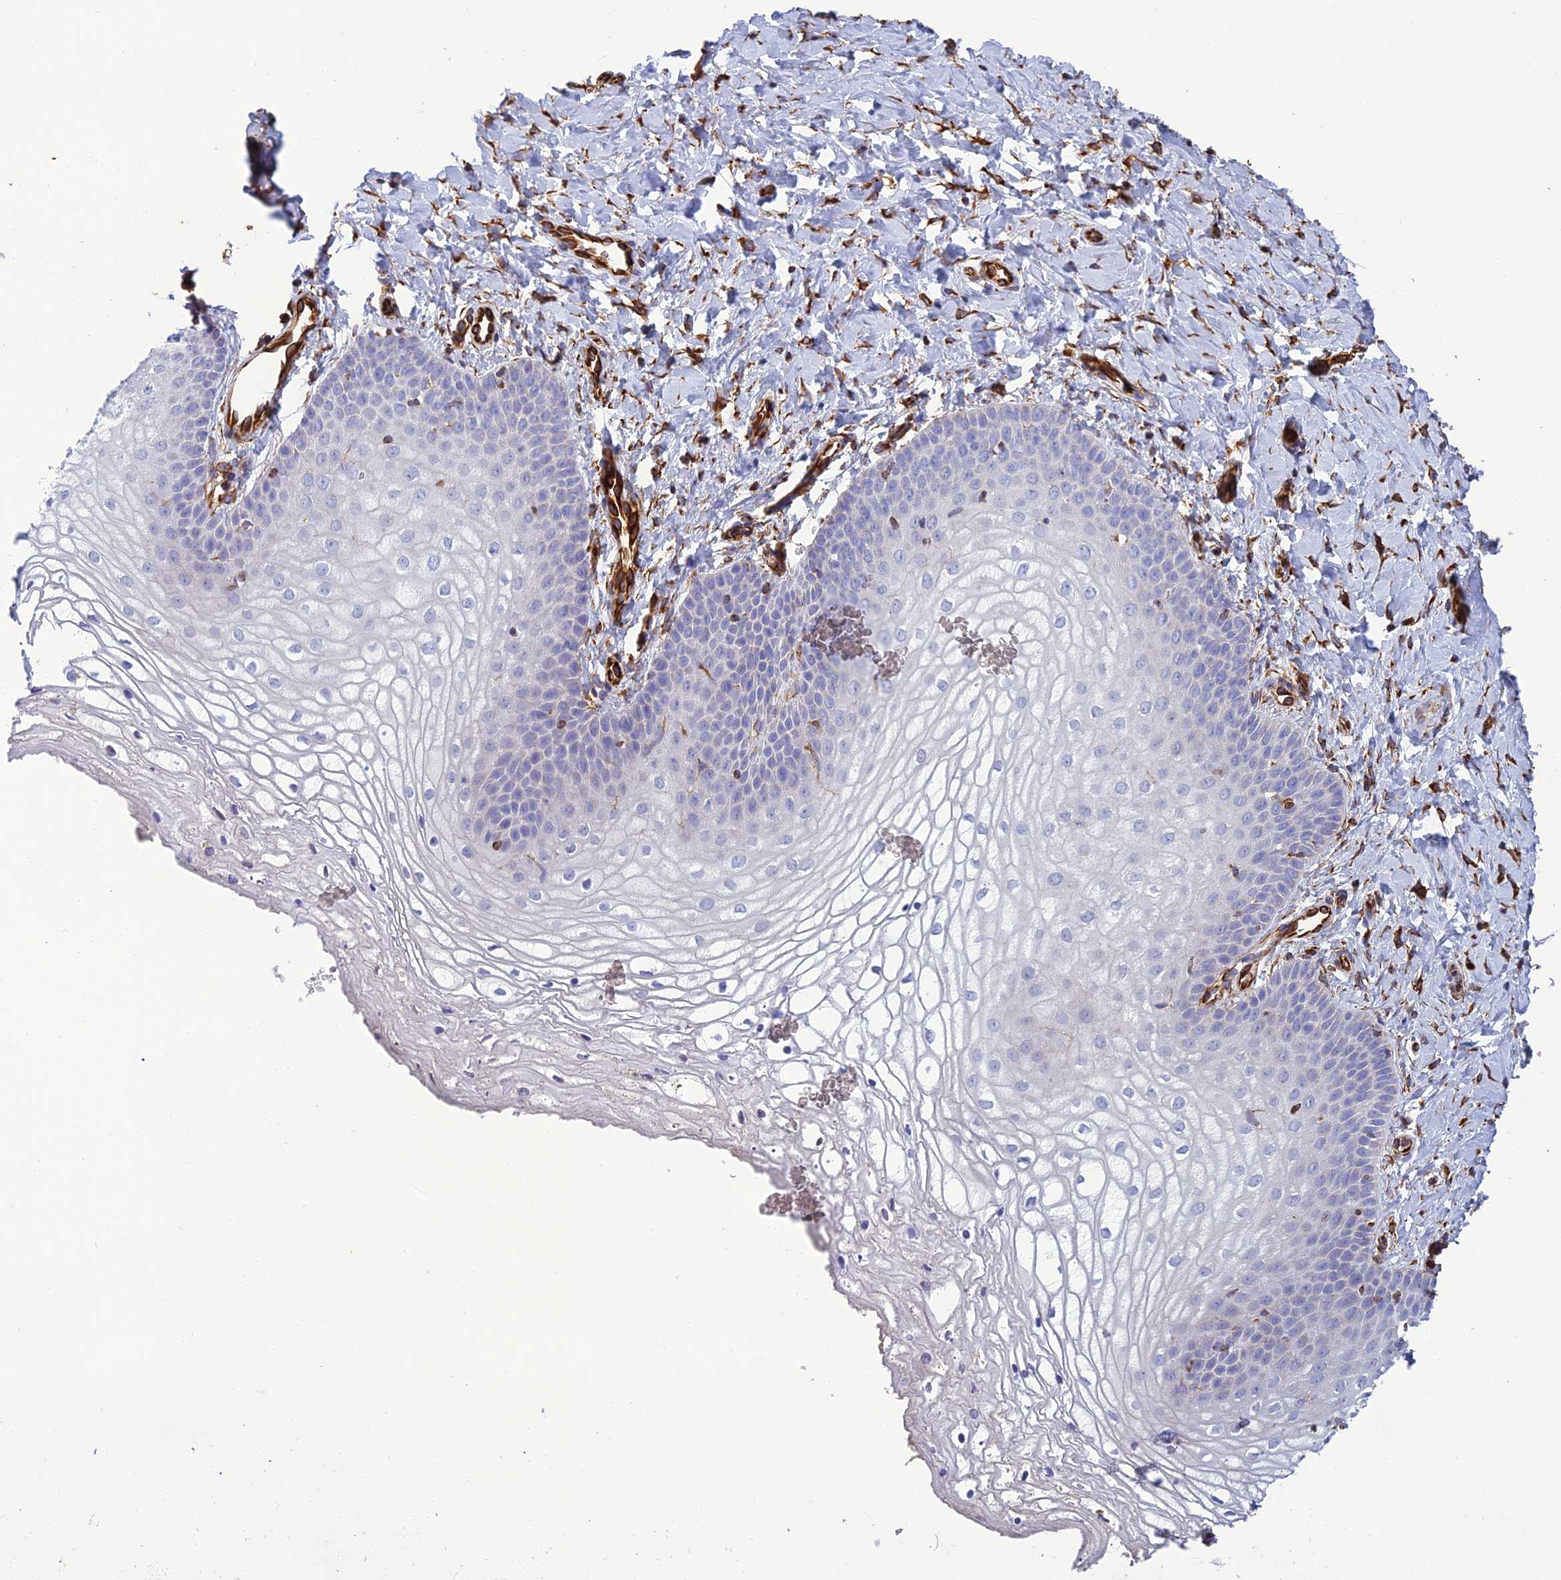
{"staining": {"intensity": "negative", "quantity": "none", "location": "none"}, "tissue": "vagina", "cell_type": "Squamous epithelial cells", "image_type": "normal", "snomed": [{"axis": "morphology", "description": "Normal tissue, NOS"}, {"axis": "topography", "description": "Vagina"}], "caption": "Unremarkable vagina was stained to show a protein in brown. There is no significant expression in squamous epithelial cells.", "gene": "FBXL20", "patient": {"sex": "female", "age": 68}}